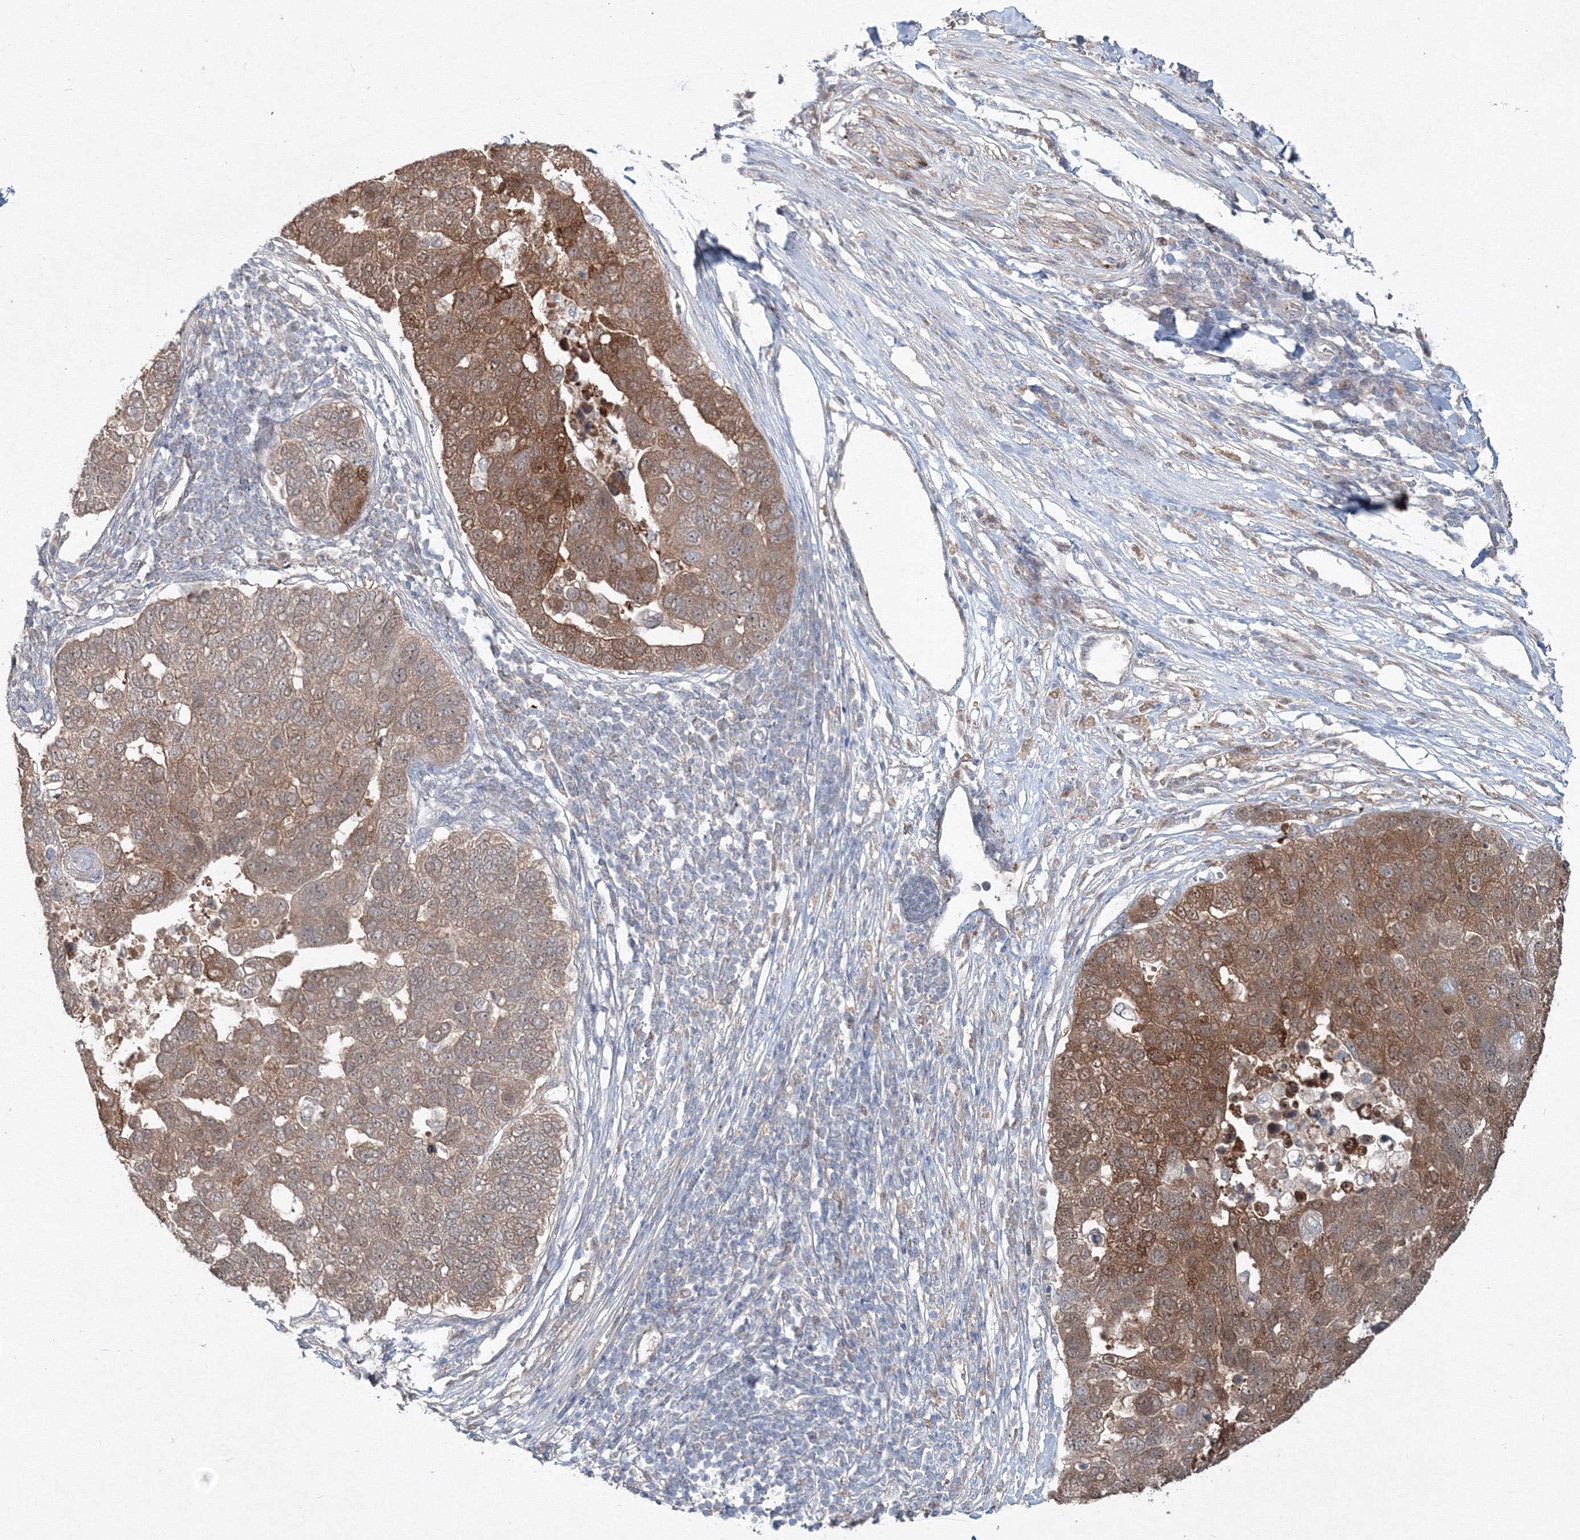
{"staining": {"intensity": "moderate", "quantity": ">75%", "location": "cytoplasmic/membranous"}, "tissue": "pancreatic cancer", "cell_type": "Tumor cells", "image_type": "cancer", "snomed": [{"axis": "morphology", "description": "Adenocarcinoma, NOS"}, {"axis": "topography", "description": "Pancreas"}], "caption": "Pancreatic cancer stained with a brown dye displays moderate cytoplasmic/membranous positive expression in approximately >75% of tumor cells.", "gene": "MKRN2", "patient": {"sex": "female", "age": 61}}